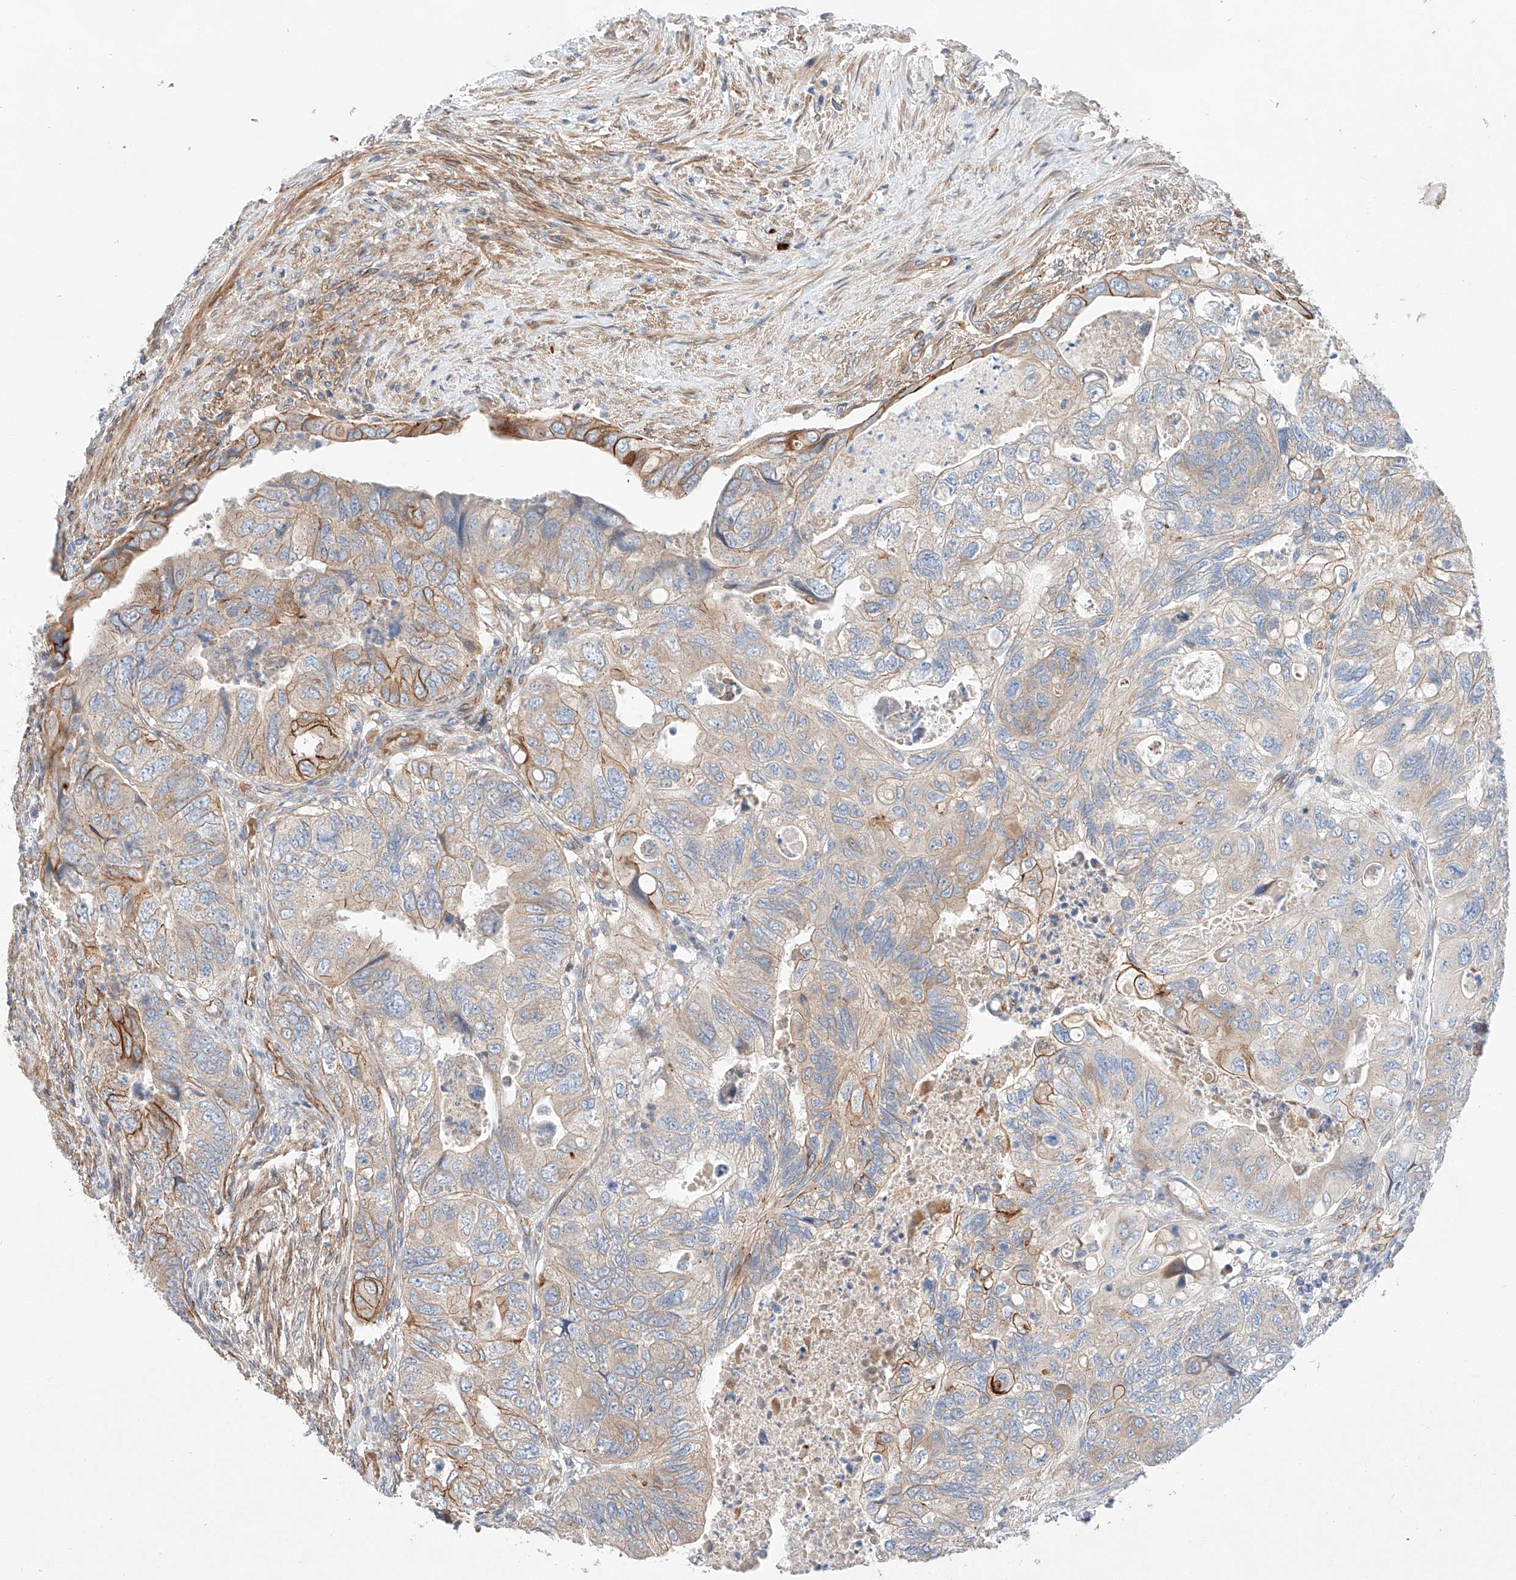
{"staining": {"intensity": "strong", "quantity": "<25%", "location": "cytoplasmic/membranous"}, "tissue": "colorectal cancer", "cell_type": "Tumor cells", "image_type": "cancer", "snomed": [{"axis": "morphology", "description": "Adenocarcinoma, NOS"}, {"axis": "topography", "description": "Rectum"}], "caption": "A brown stain highlights strong cytoplasmic/membranous staining of a protein in colorectal cancer (adenocarcinoma) tumor cells.", "gene": "MINDY4", "patient": {"sex": "male", "age": 63}}